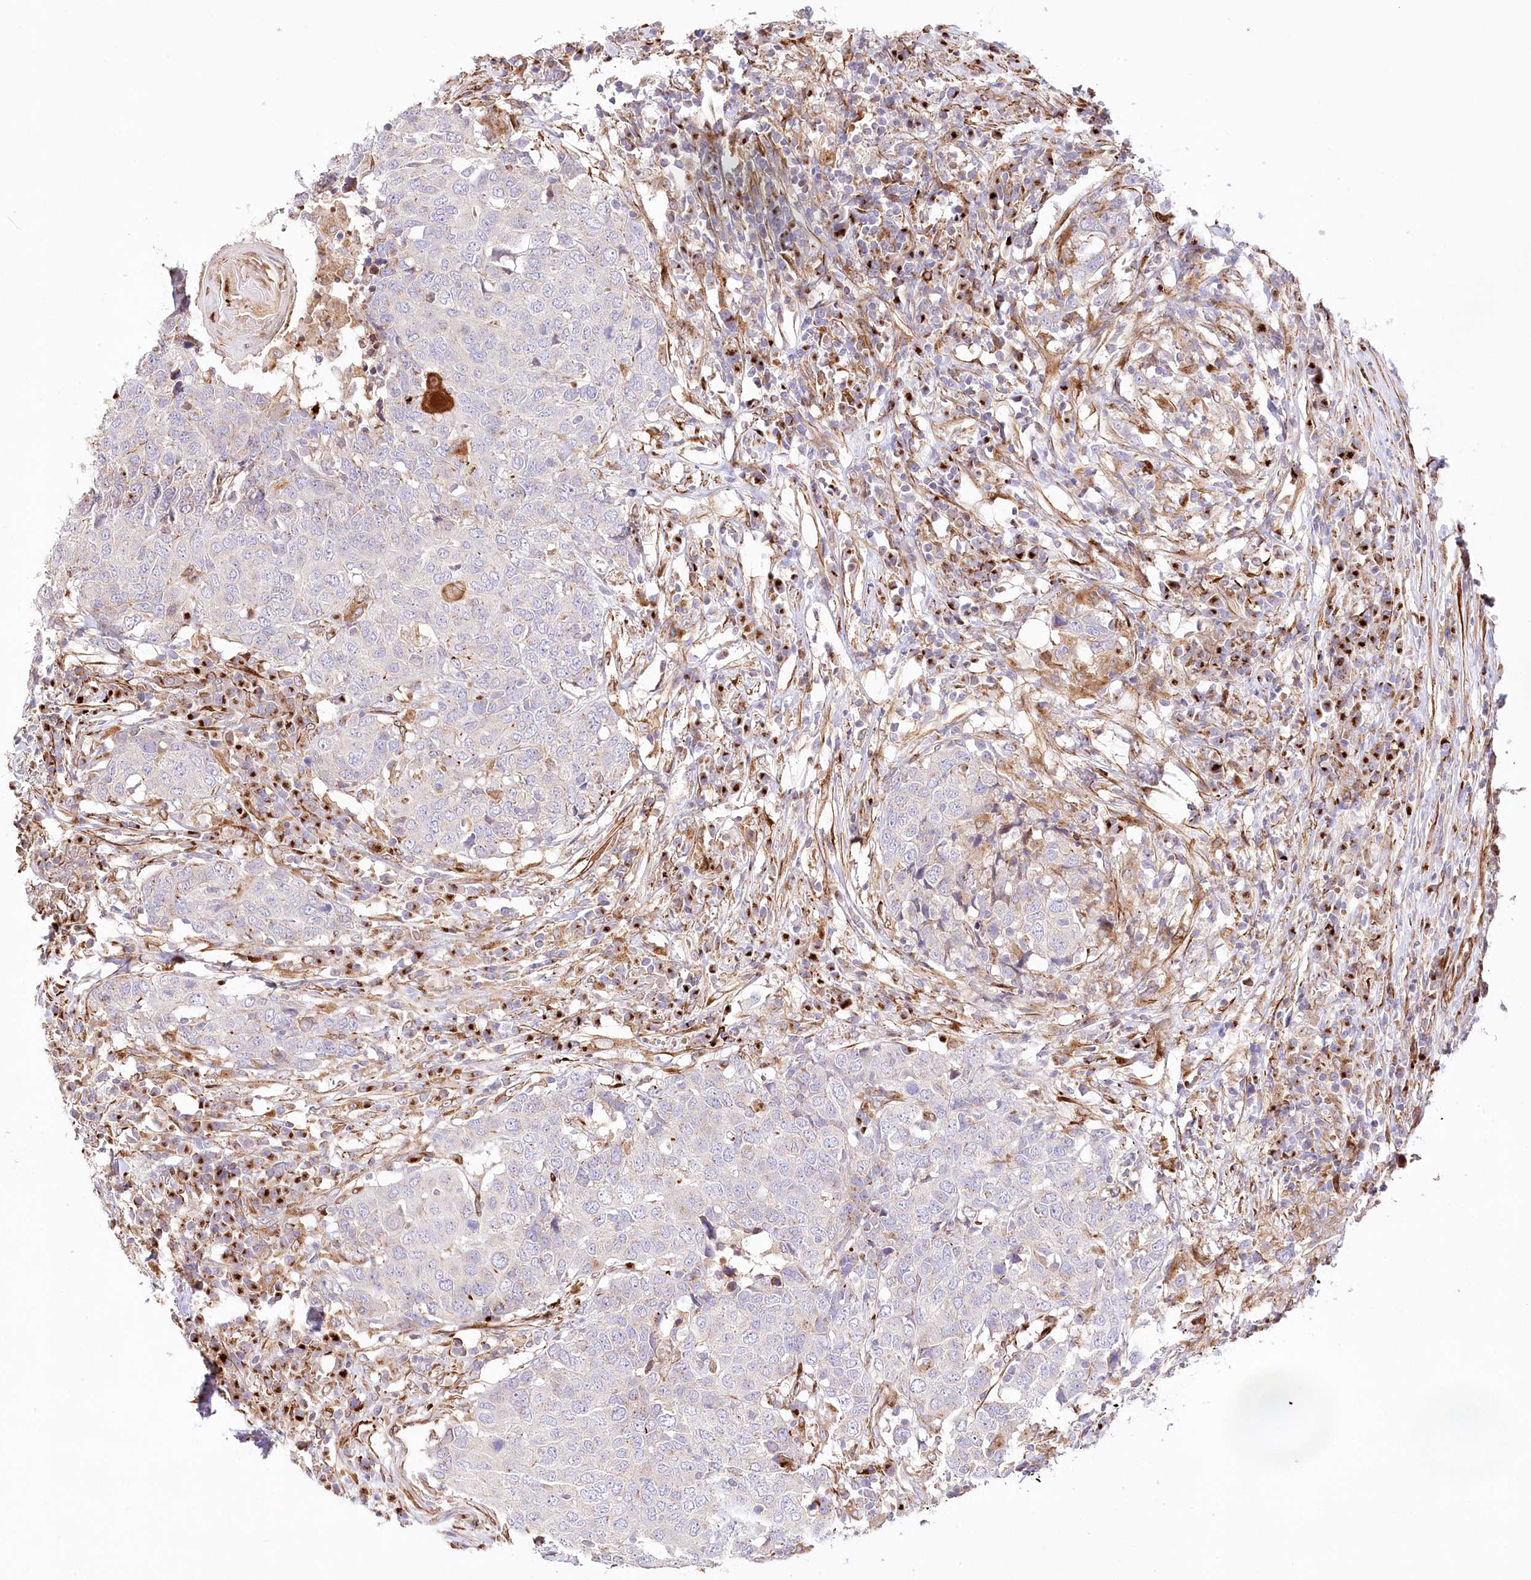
{"staining": {"intensity": "negative", "quantity": "none", "location": "none"}, "tissue": "head and neck cancer", "cell_type": "Tumor cells", "image_type": "cancer", "snomed": [{"axis": "morphology", "description": "Squamous cell carcinoma, NOS"}, {"axis": "topography", "description": "Head-Neck"}], "caption": "Immunohistochemistry histopathology image of head and neck squamous cell carcinoma stained for a protein (brown), which demonstrates no positivity in tumor cells.", "gene": "ABRAXAS2", "patient": {"sex": "male", "age": 66}}